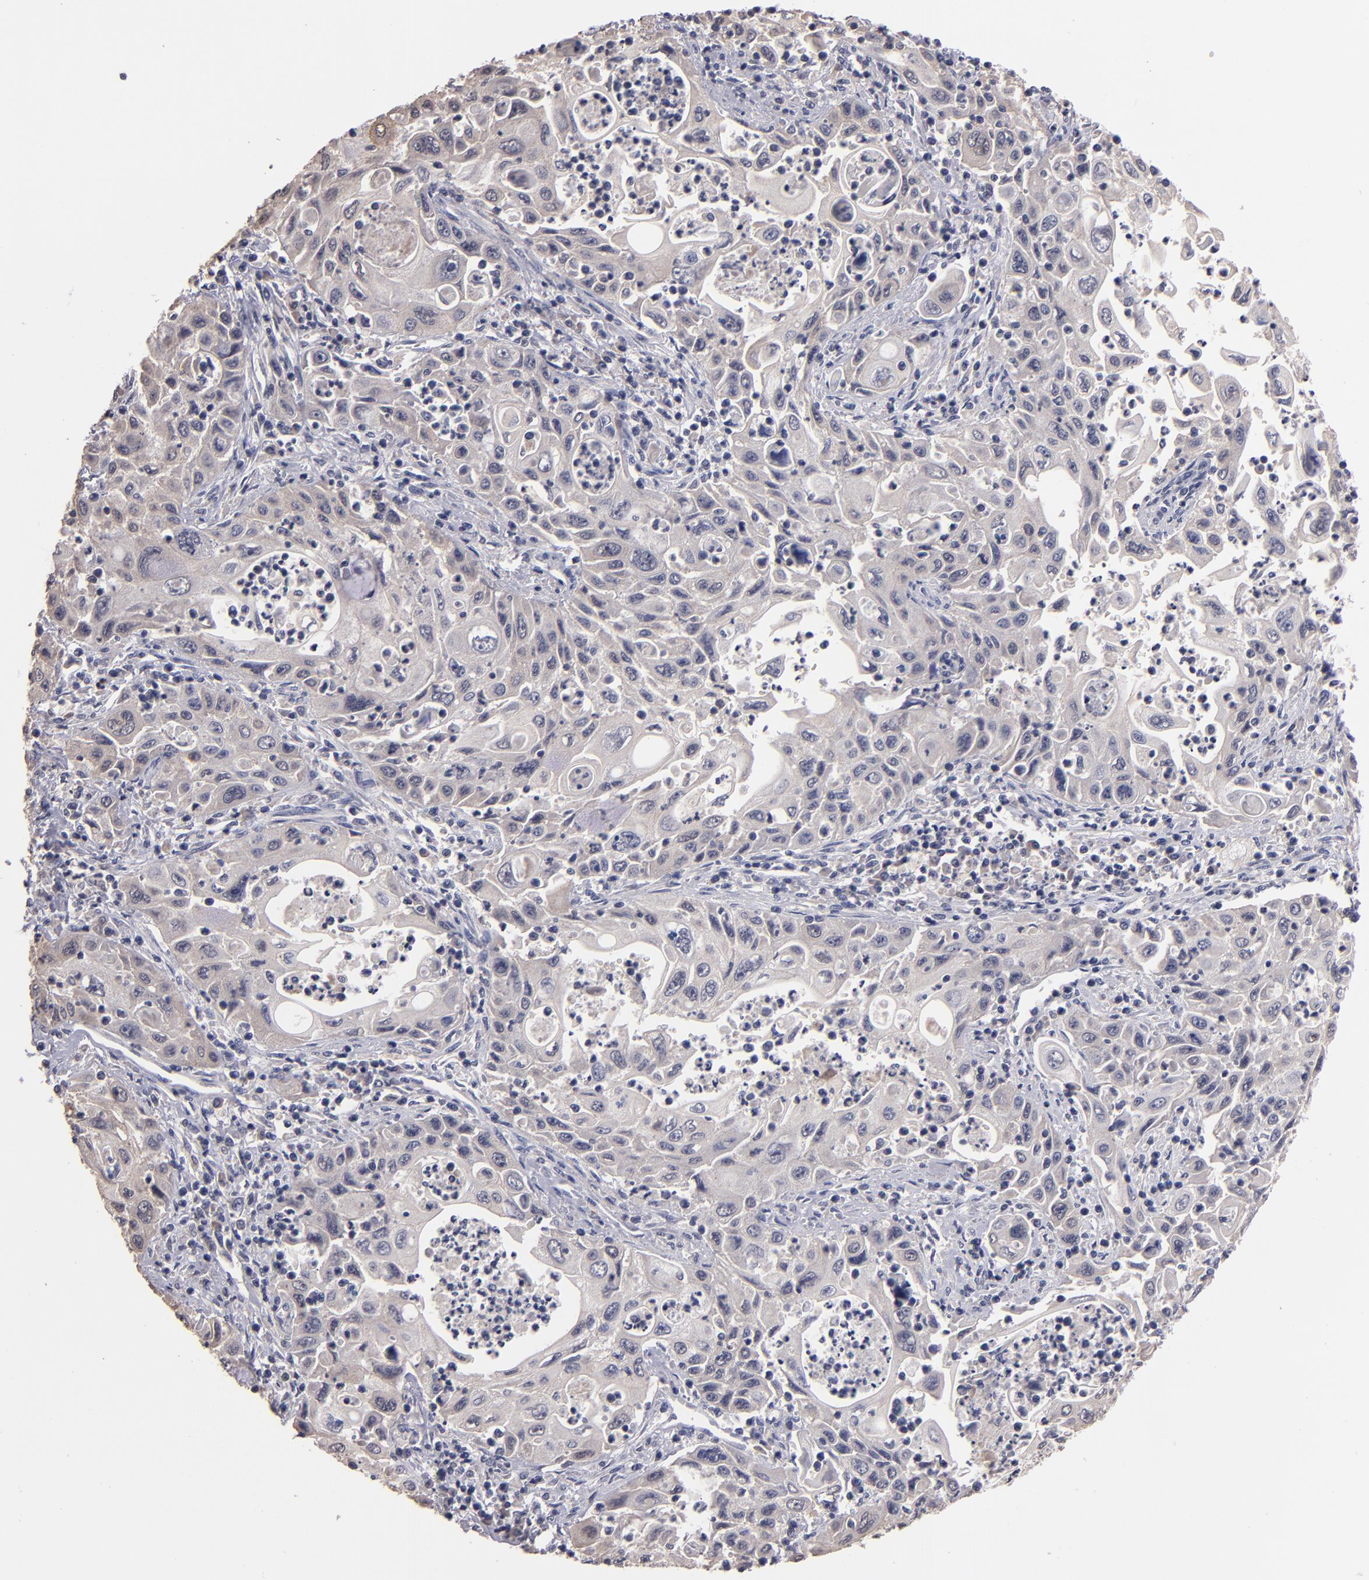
{"staining": {"intensity": "weak", "quantity": "<25%", "location": "cytoplasmic/membranous"}, "tissue": "pancreatic cancer", "cell_type": "Tumor cells", "image_type": "cancer", "snomed": [{"axis": "morphology", "description": "Adenocarcinoma, NOS"}, {"axis": "topography", "description": "Pancreas"}], "caption": "Immunohistochemistry of adenocarcinoma (pancreatic) shows no expression in tumor cells.", "gene": "S100A1", "patient": {"sex": "male", "age": 70}}